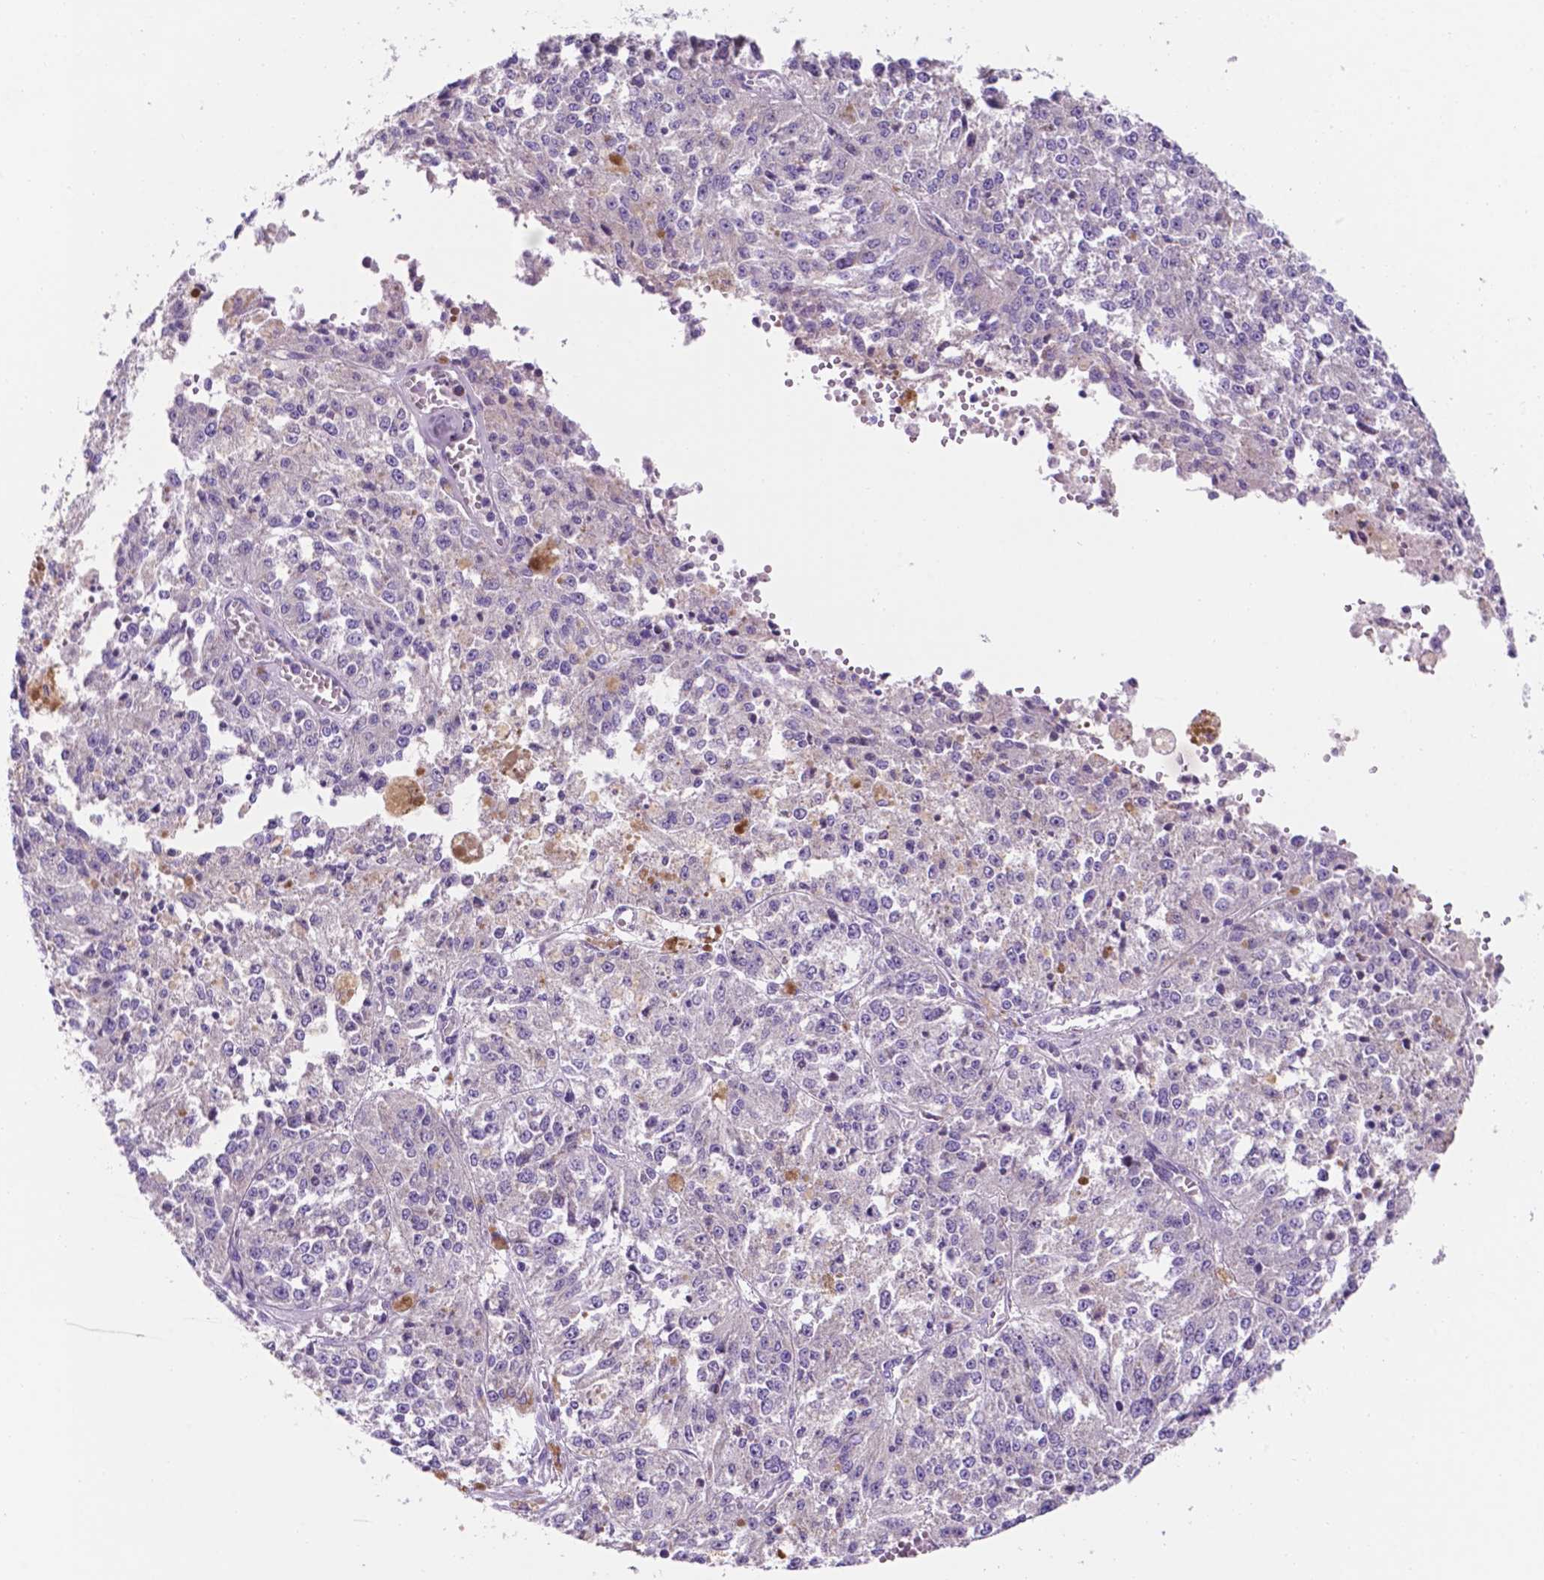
{"staining": {"intensity": "negative", "quantity": "none", "location": "none"}, "tissue": "melanoma", "cell_type": "Tumor cells", "image_type": "cancer", "snomed": [{"axis": "morphology", "description": "Malignant melanoma, Metastatic site"}, {"axis": "topography", "description": "Lymph node"}], "caption": "Immunohistochemistry of melanoma reveals no expression in tumor cells. (Immunohistochemistry (ihc), brightfield microscopy, high magnification).", "gene": "CEACAM7", "patient": {"sex": "female", "age": 64}}